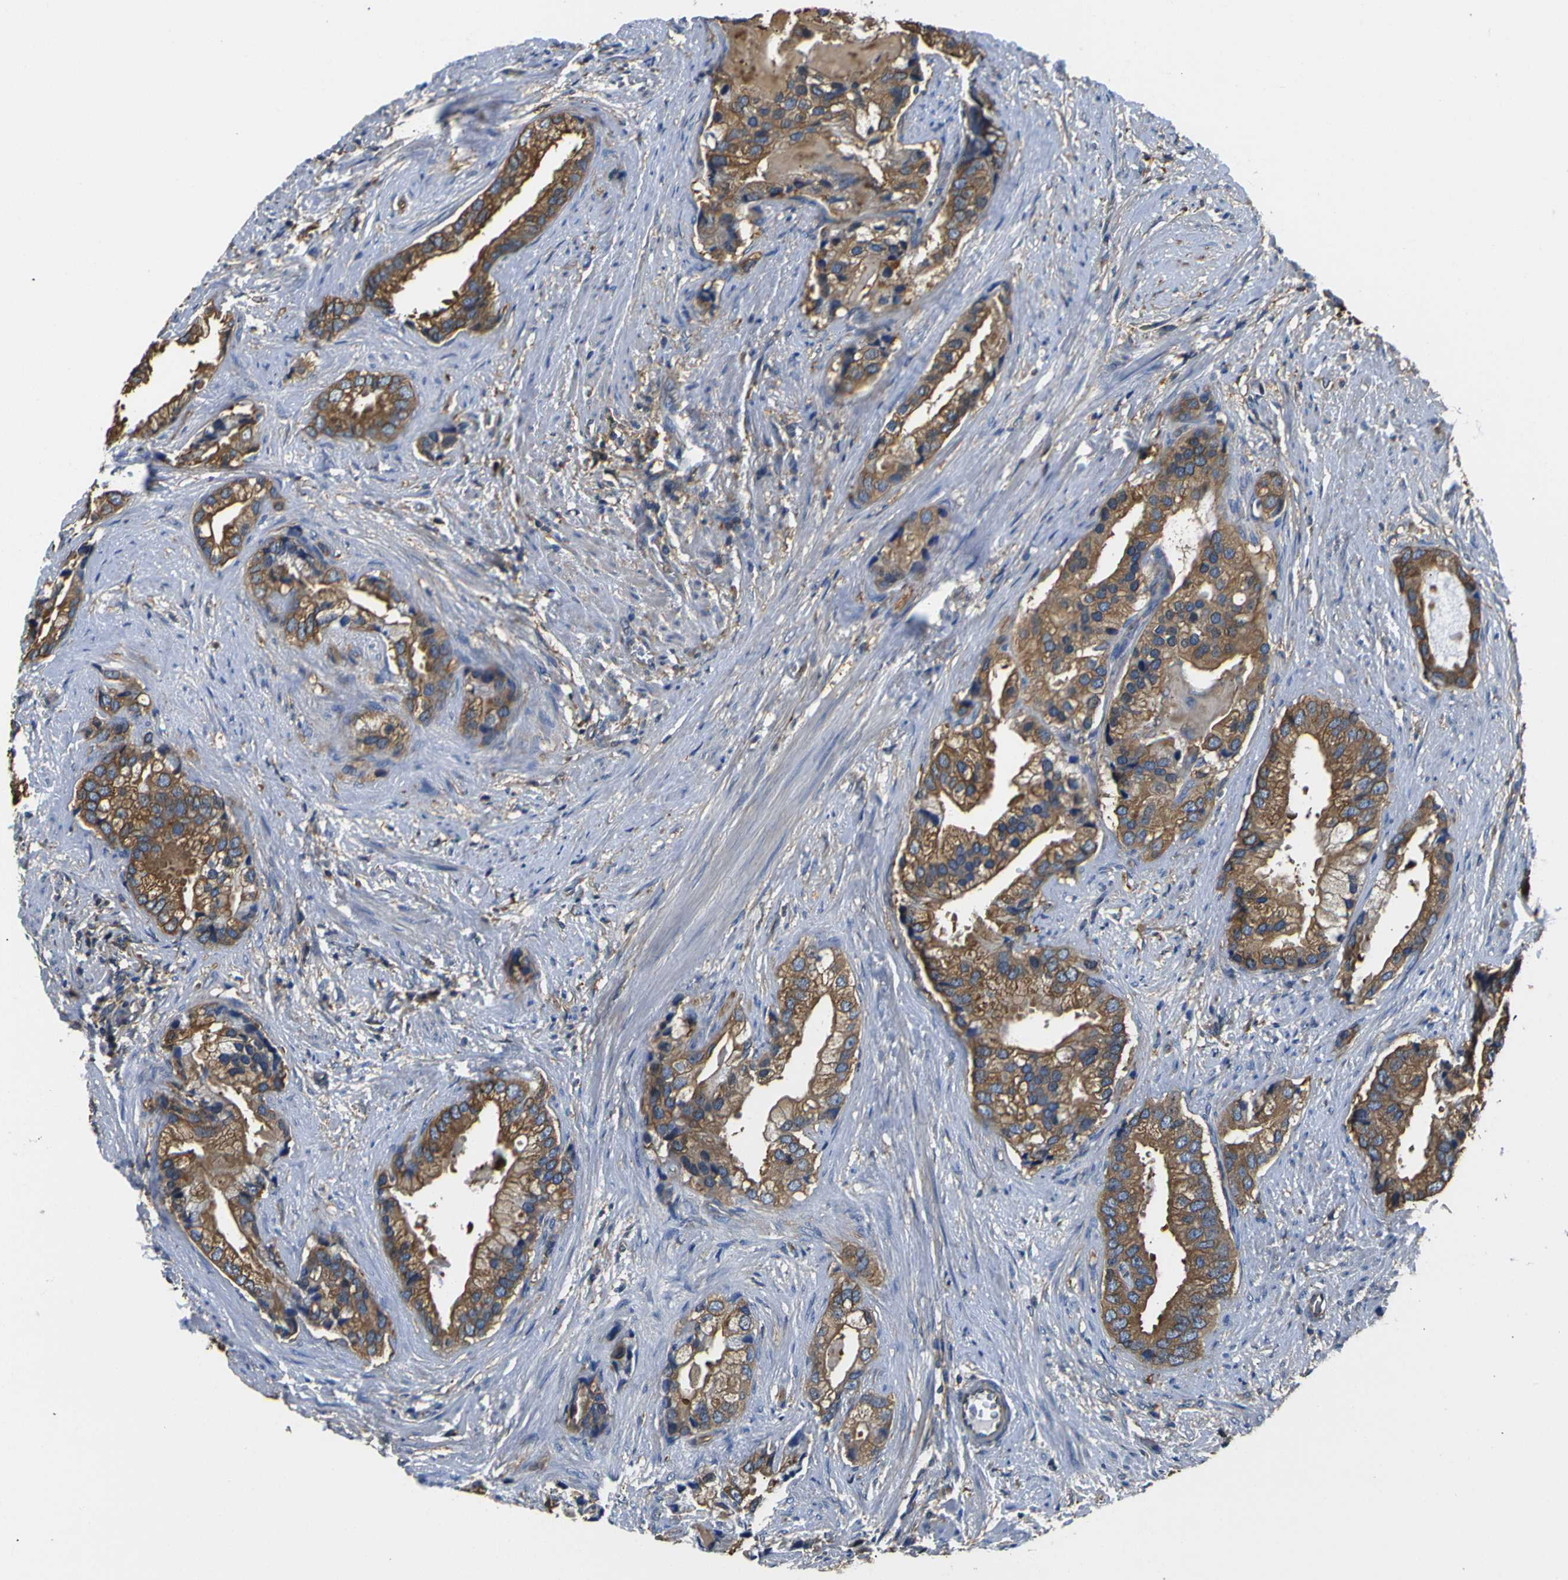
{"staining": {"intensity": "moderate", "quantity": ">75%", "location": "cytoplasmic/membranous"}, "tissue": "prostate cancer", "cell_type": "Tumor cells", "image_type": "cancer", "snomed": [{"axis": "morphology", "description": "Adenocarcinoma, Low grade"}, {"axis": "topography", "description": "Prostate"}], "caption": "Brown immunohistochemical staining in human prostate low-grade adenocarcinoma exhibits moderate cytoplasmic/membranous positivity in about >75% of tumor cells.", "gene": "TUBB", "patient": {"sex": "male", "age": 71}}